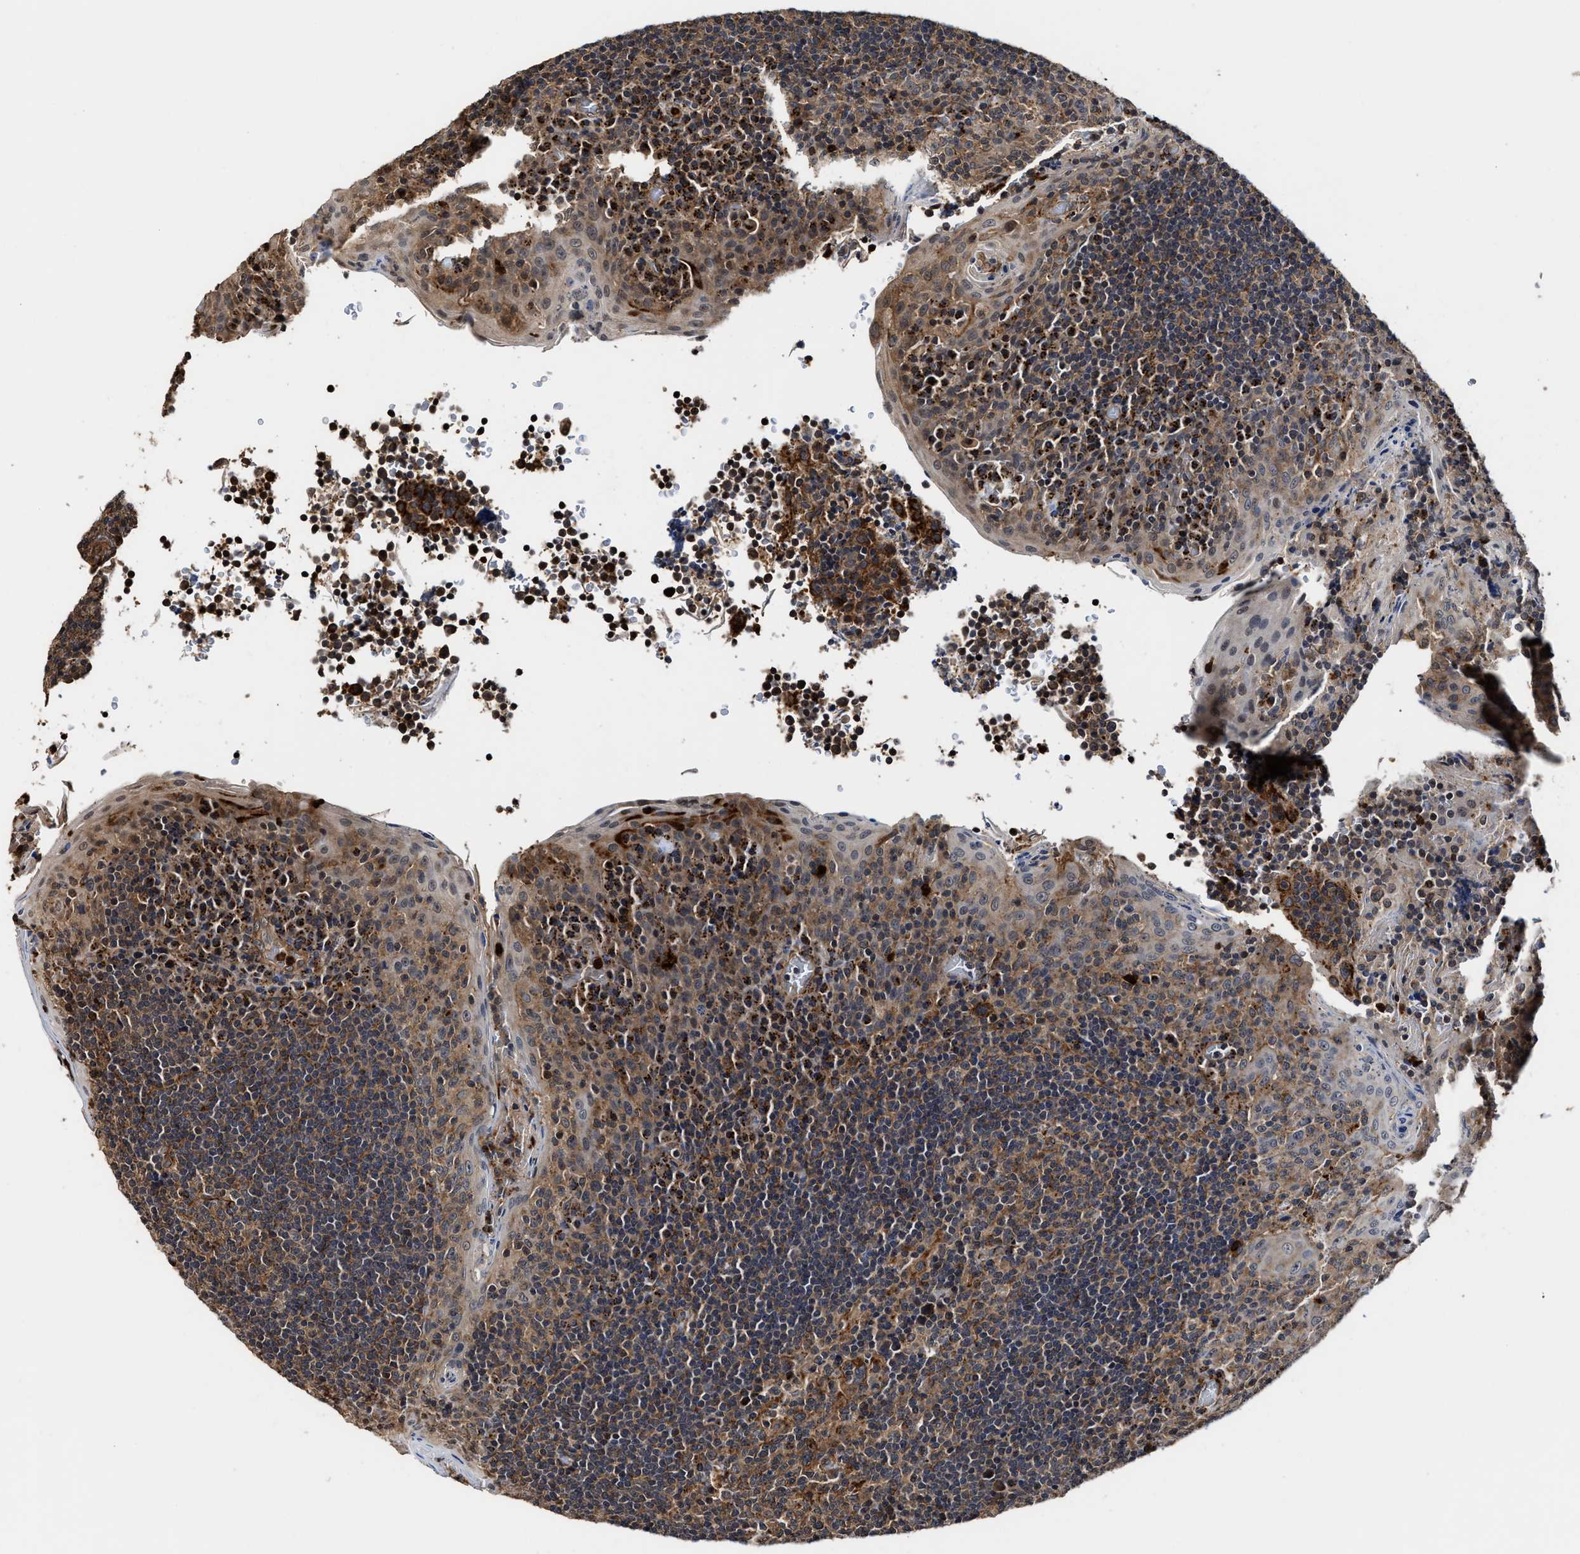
{"staining": {"intensity": "moderate", "quantity": ">75%", "location": "cytoplasmic/membranous"}, "tissue": "tonsil", "cell_type": "Germinal center cells", "image_type": "normal", "snomed": [{"axis": "morphology", "description": "Normal tissue, NOS"}, {"axis": "topography", "description": "Tonsil"}], "caption": "Immunohistochemical staining of benign human tonsil displays medium levels of moderate cytoplasmic/membranous expression in about >75% of germinal center cells.", "gene": "SEPTIN2", "patient": {"sex": "male", "age": 17}}